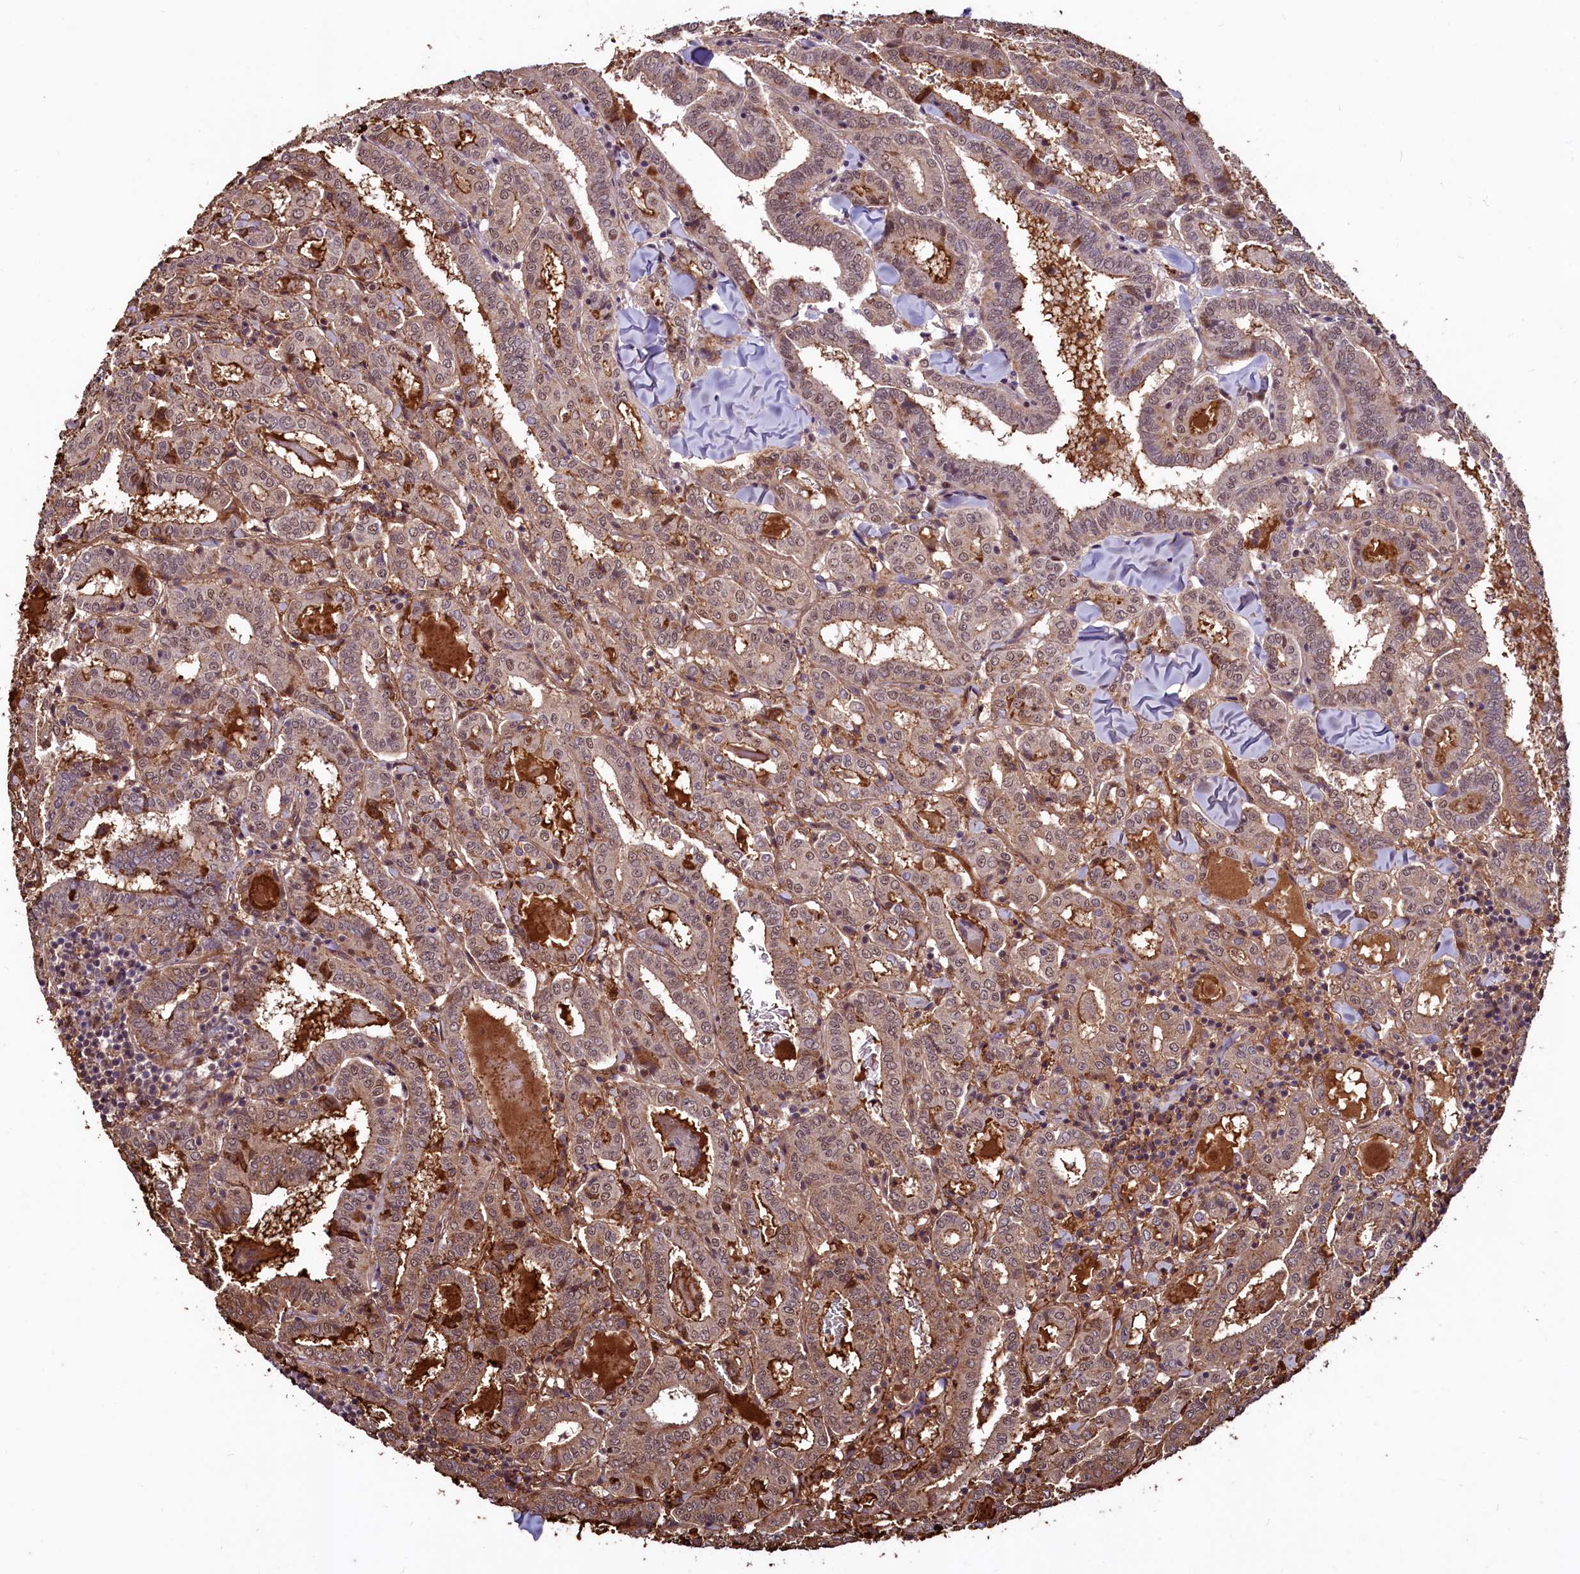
{"staining": {"intensity": "weak", "quantity": ">75%", "location": "cytoplasmic/membranous,nuclear"}, "tissue": "thyroid cancer", "cell_type": "Tumor cells", "image_type": "cancer", "snomed": [{"axis": "morphology", "description": "Papillary adenocarcinoma, NOS"}, {"axis": "topography", "description": "Thyroid gland"}], "caption": "Protein analysis of thyroid papillary adenocarcinoma tissue displays weak cytoplasmic/membranous and nuclear expression in approximately >75% of tumor cells. Ihc stains the protein in brown and the nuclei are stained blue.", "gene": "SFSWAP", "patient": {"sex": "female", "age": 72}}